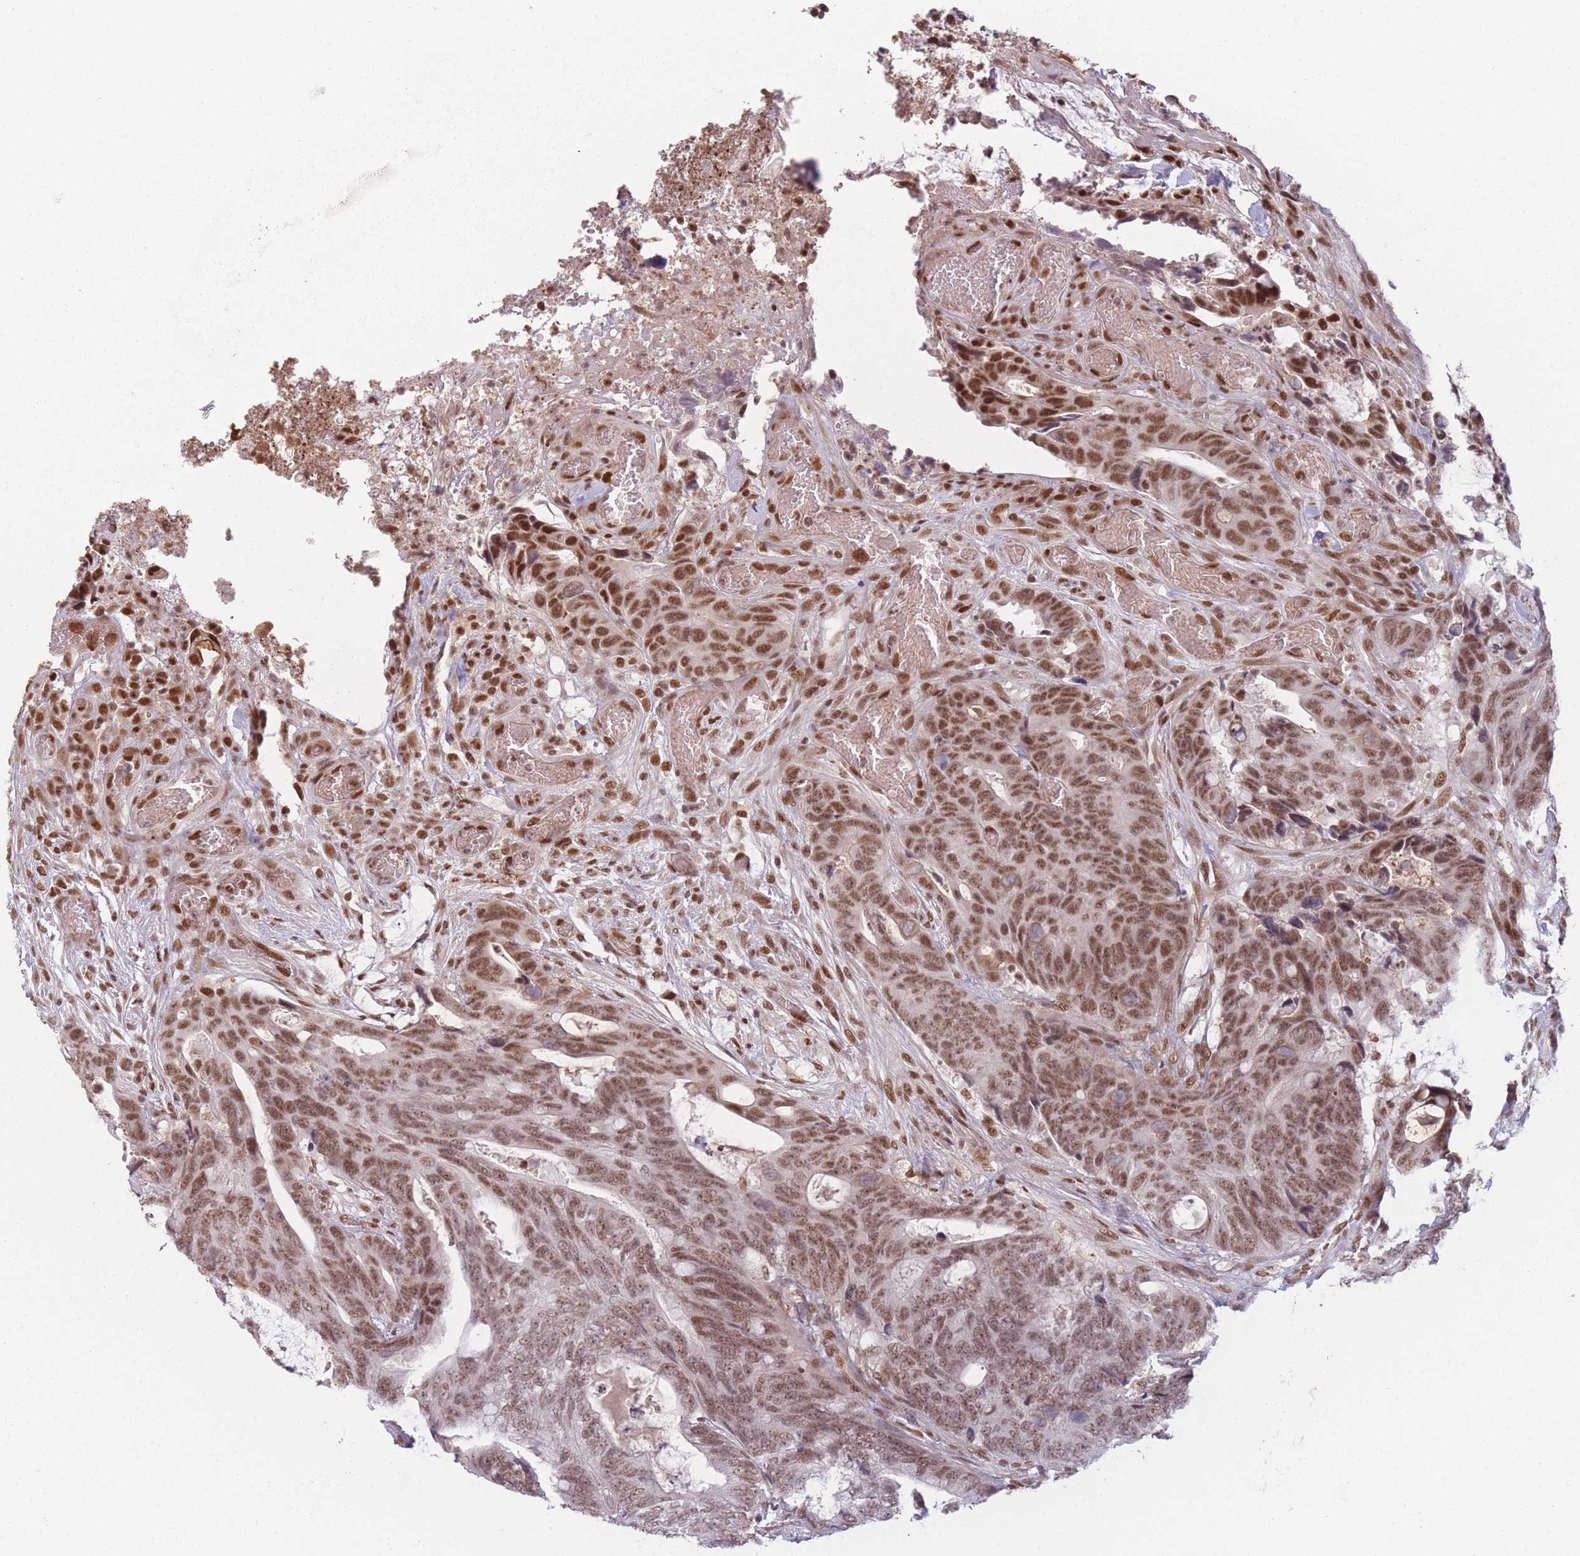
{"staining": {"intensity": "moderate", "quantity": ">75%", "location": "nuclear"}, "tissue": "colorectal cancer", "cell_type": "Tumor cells", "image_type": "cancer", "snomed": [{"axis": "morphology", "description": "Adenocarcinoma, NOS"}, {"axis": "topography", "description": "Colon"}], "caption": "Tumor cells show medium levels of moderate nuclear expression in approximately >75% of cells in adenocarcinoma (colorectal).", "gene": "SUPT6H", "patient": {"sex": "female", "age": 82}}